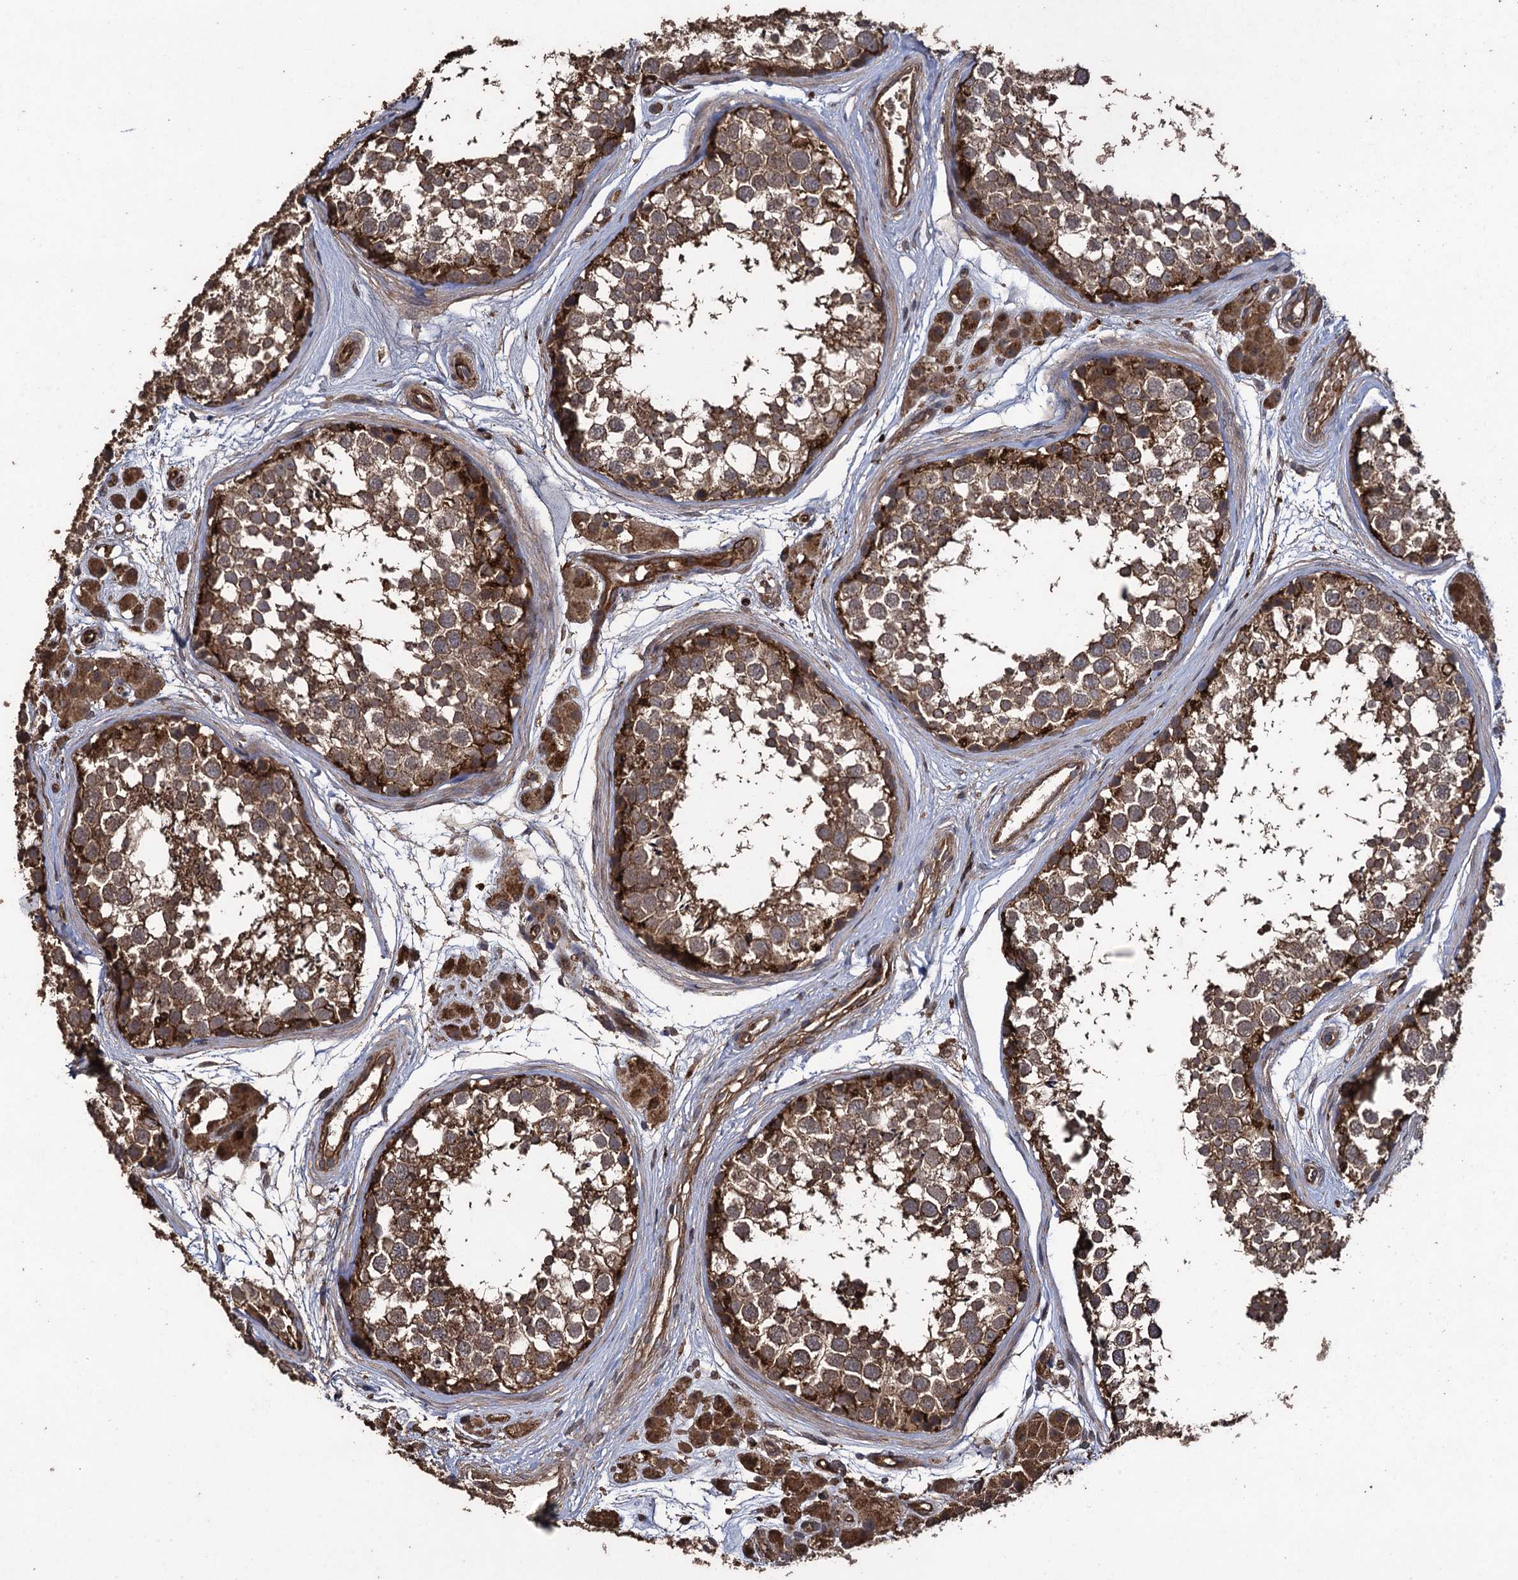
{"staining": {"intensity": "moderate", "quantity": ">75%", "location": "cytoplasmic/membranous"}, "tissue": "testis", "cell_type": "Cells in seminiferous ducts", "image_type": "normal", "snomed": [{"axis": "morphology", "description": "Normal tissue, NOS"}, {"axis": "topography", "description": "Testis"}], "caption": "High-power microscopy captured an IHC micrograph of benign testis, revealing moderate cytoplasmic/membranous expression in about >75% of cells in seminiferous ducts. (Stains: DAB (3,3'-diaminobenzidine) in brown, nuclei in blue, Microscopy: brightfield microscopy at high magnification).", "gene": "TXNDC11", "patient": {"sex": "male", "age": 56}}